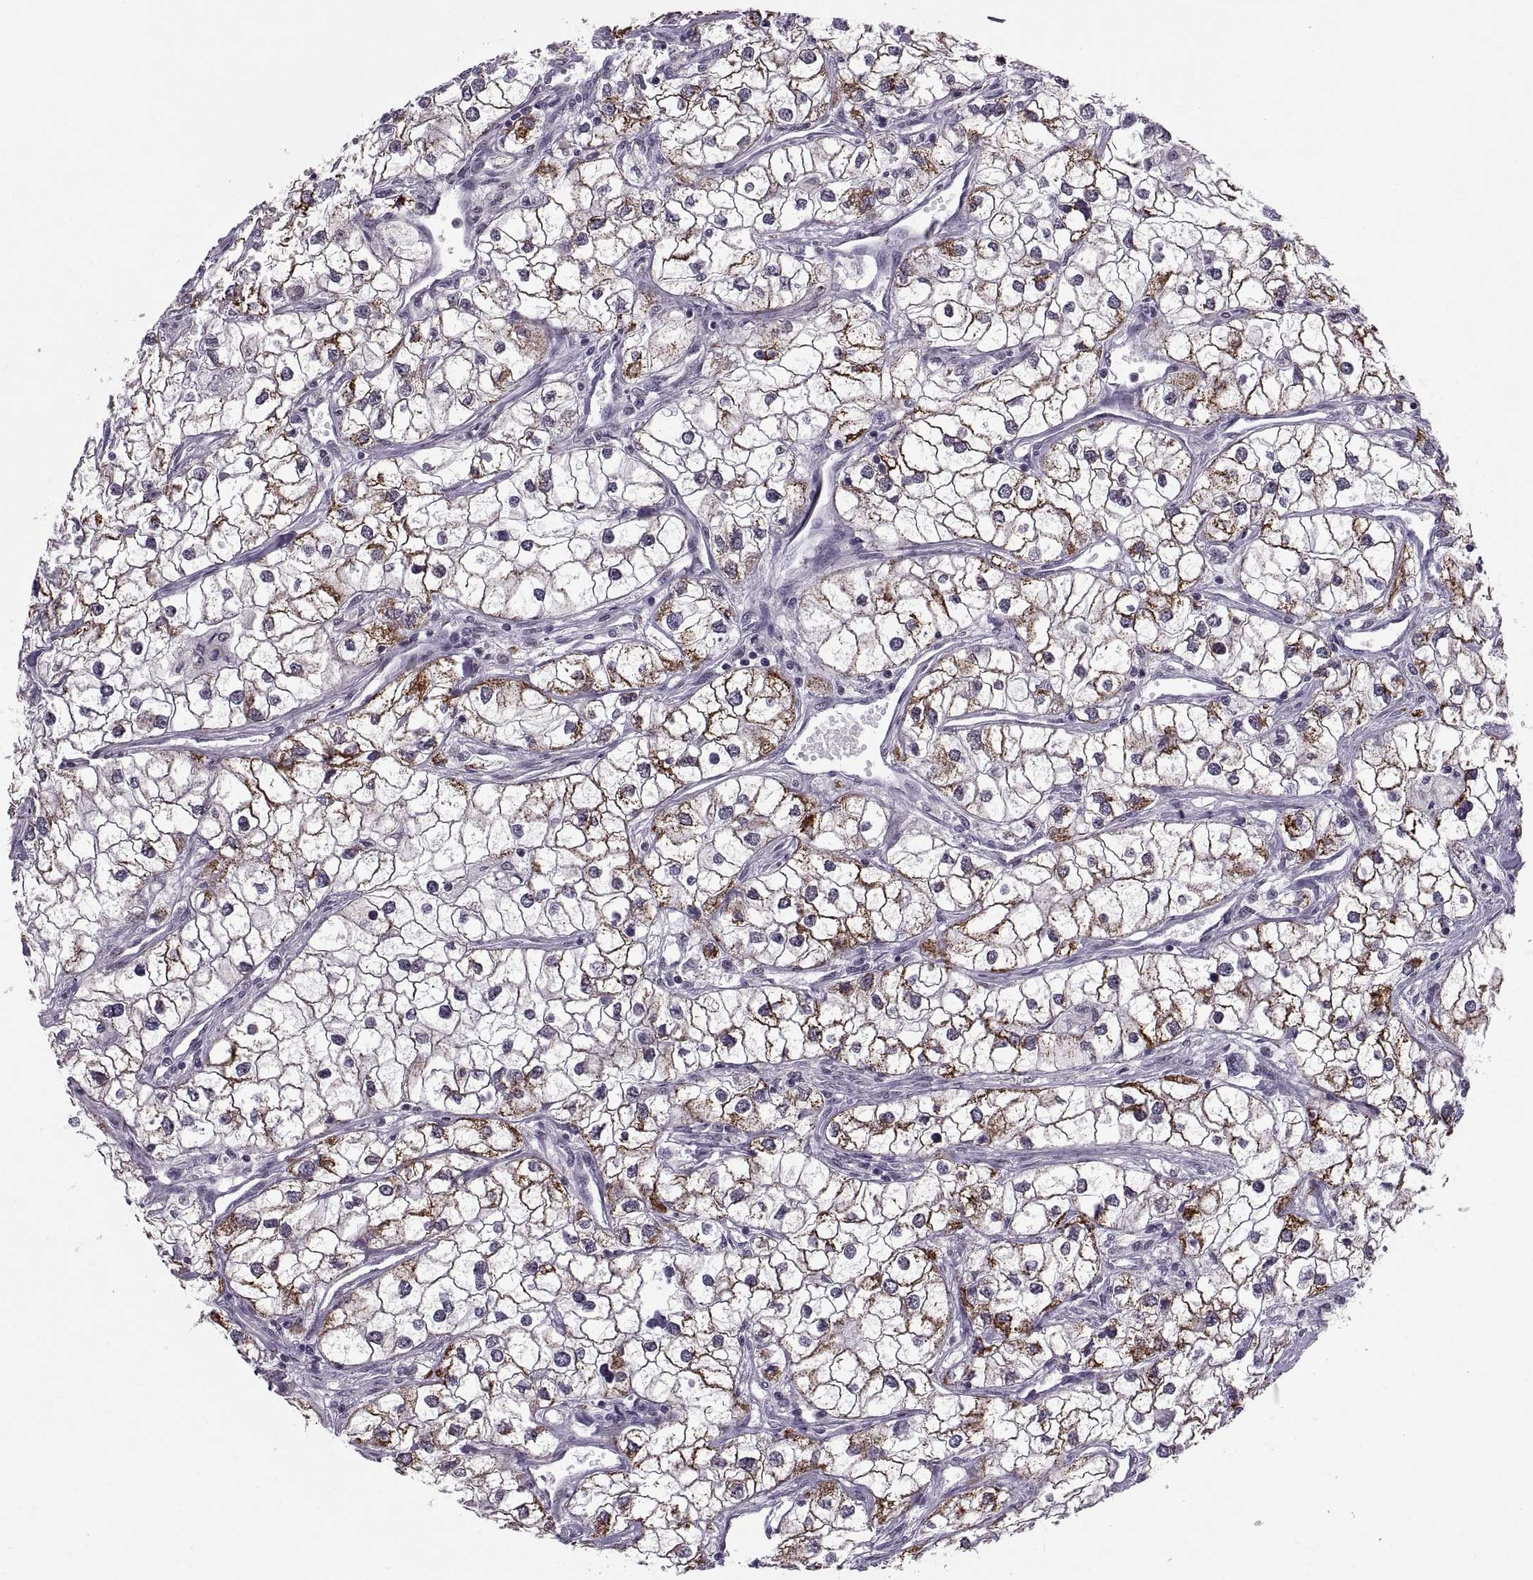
{"staining": {"intensity": "strong", "quantity": "25%-75%", "location": "cytoplasmic/membranous"}, "tissue": "renal cancer", "cell_type": "Tumor cells", "image_type": "cancer", "snomed": [{"axis": "morphology", "description": "Adenocarcinoma, NOS"}, {"axis": "topography", "description": "Kidney"}], "caption": "Protein staining demonstrates strong cytoplasmic/membranous positivity in approximately 25%-75% of tumor cells in renal cancer (adenocarcinoma). The staining was performed using DAB, with brown indicating positive protein expression. Nuclei are stained blue with hematoxylin.", "gene": "OTP", "patient": {"sex": "male", "age": 59}}